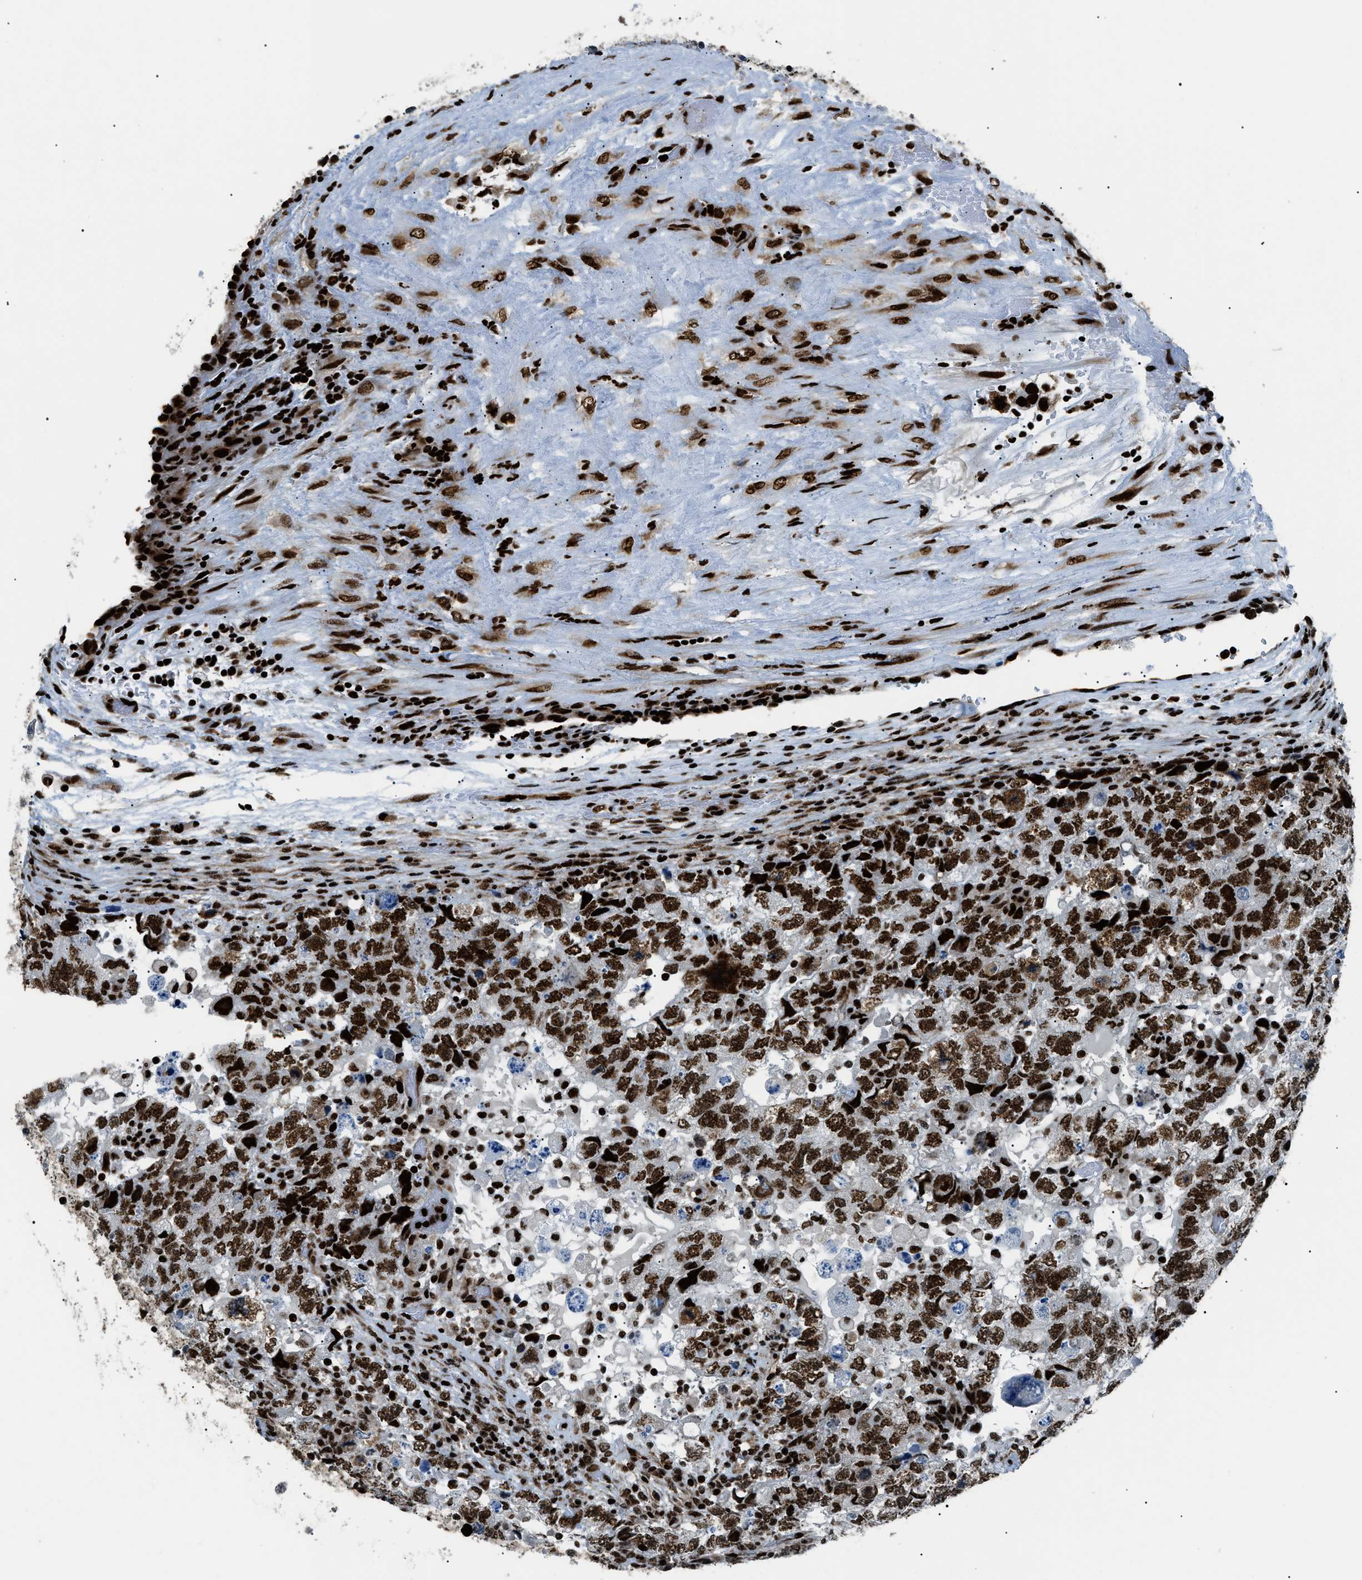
{"staining": {"intensity": "strong", "quantity": ">75%", "location": "nuclear"}, "tissue": "testis cancer", "cell_type": "Tumor cells", "image_type": "cancer", "snomed": [{"axis": "morphology", "description": "Carcinoma, Embryonal, NOS"}, {"axis": "topography", "description": "Testis"}], "caption": "Brown immunohistochemical staining in human testis embryonal carcinoma shows strong nuclear expression in about >75% of tumor cells.", "gene": "HNRNPK", "patient": {"sex": "male", "age": 36}}